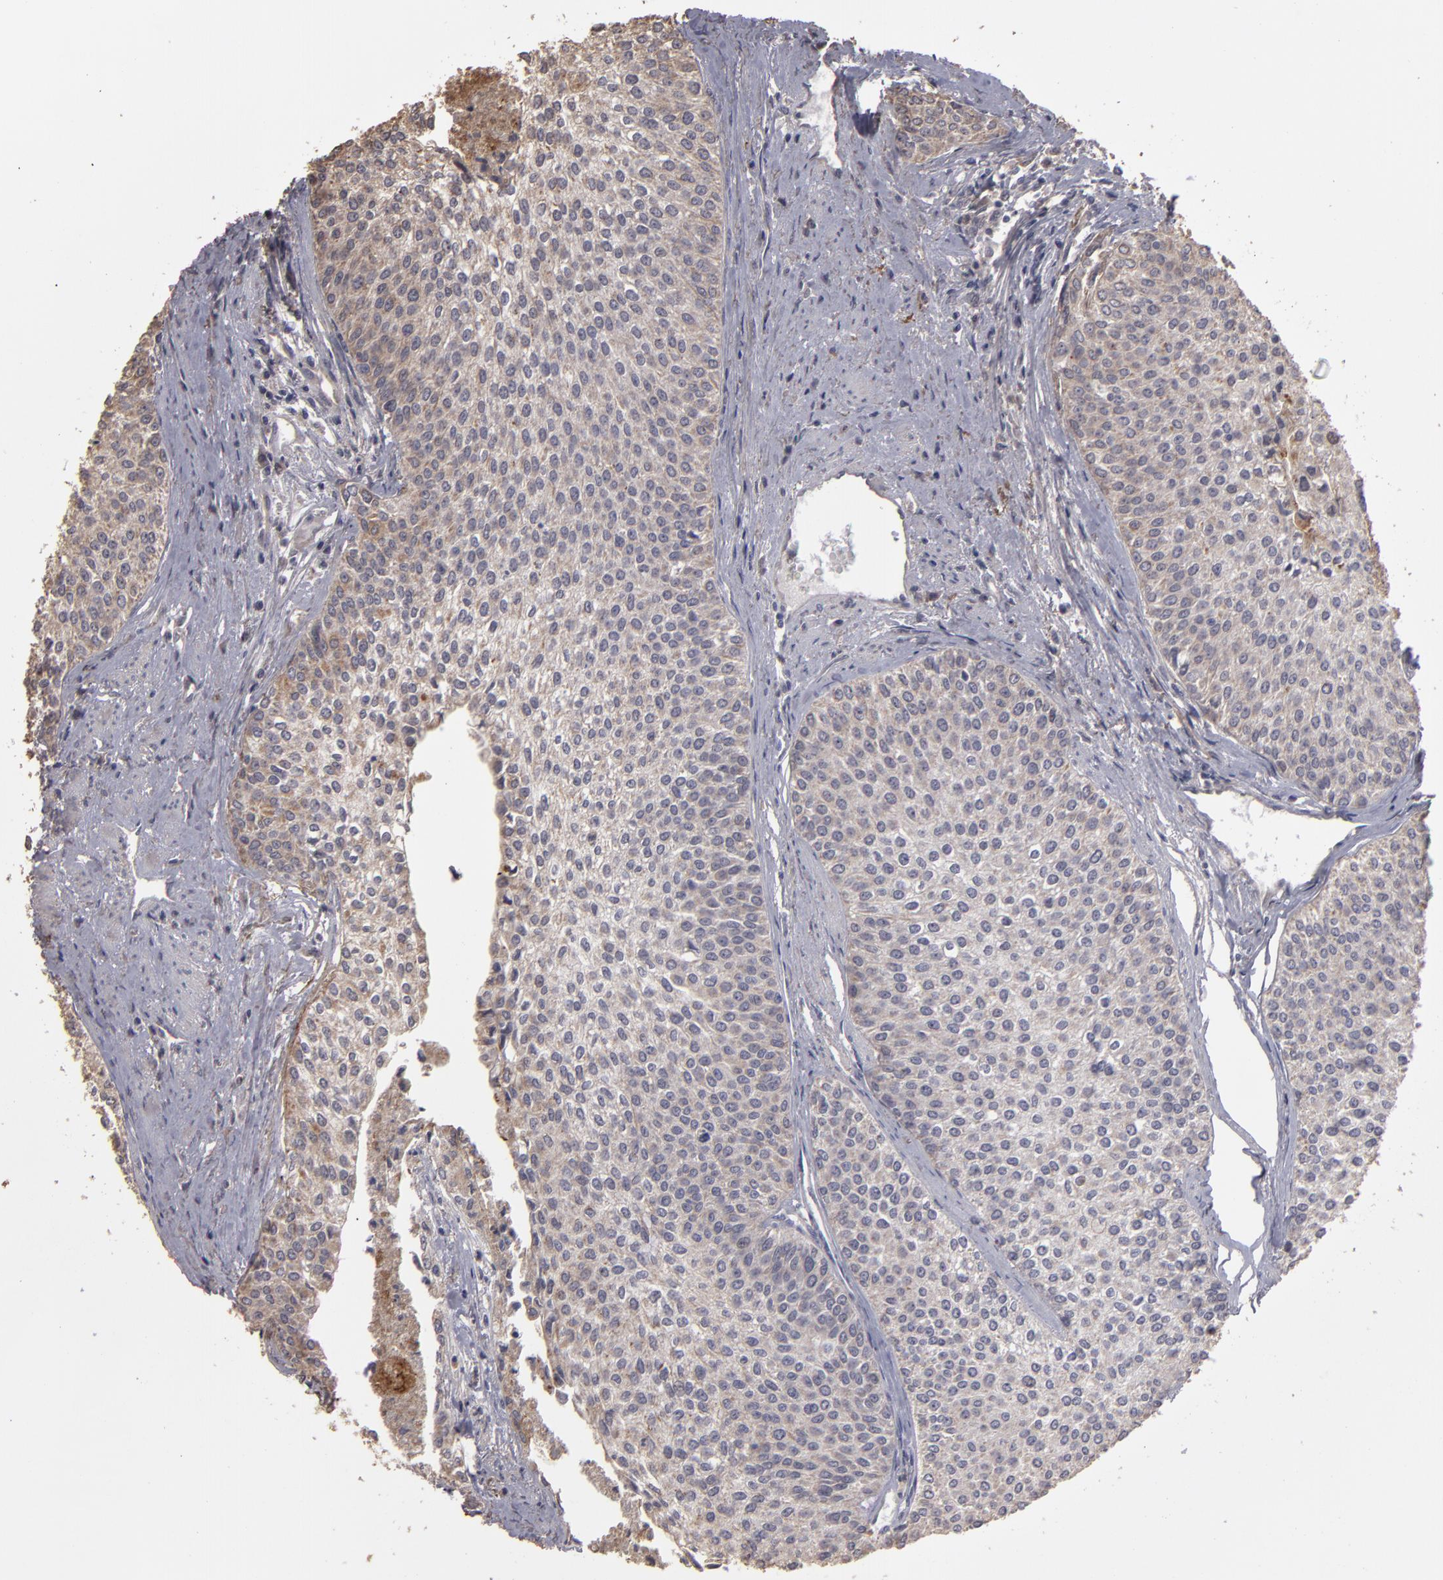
{"staining": {"intensity": "moderate", "quantity": ">75%", "location": "cytoplasmic/membranous"}, "tissue": "urothelial cancer", "cell_type": "Tumor cells", "image_type": "cancer", "snomed": [{"axis": "morphology", "description": "Urothelial carcinoma, Low grade"}, {"axis": "topography", "description": "Urinary bladder"}], "caption": "The immunohistochemical stain labels moderate cytoplasmic/membranous expression in tumor cells of urothelial carcinoma (low-grade) tissue.", "gene": "CD55", "patient": {"sex": "female", "age": 73}}